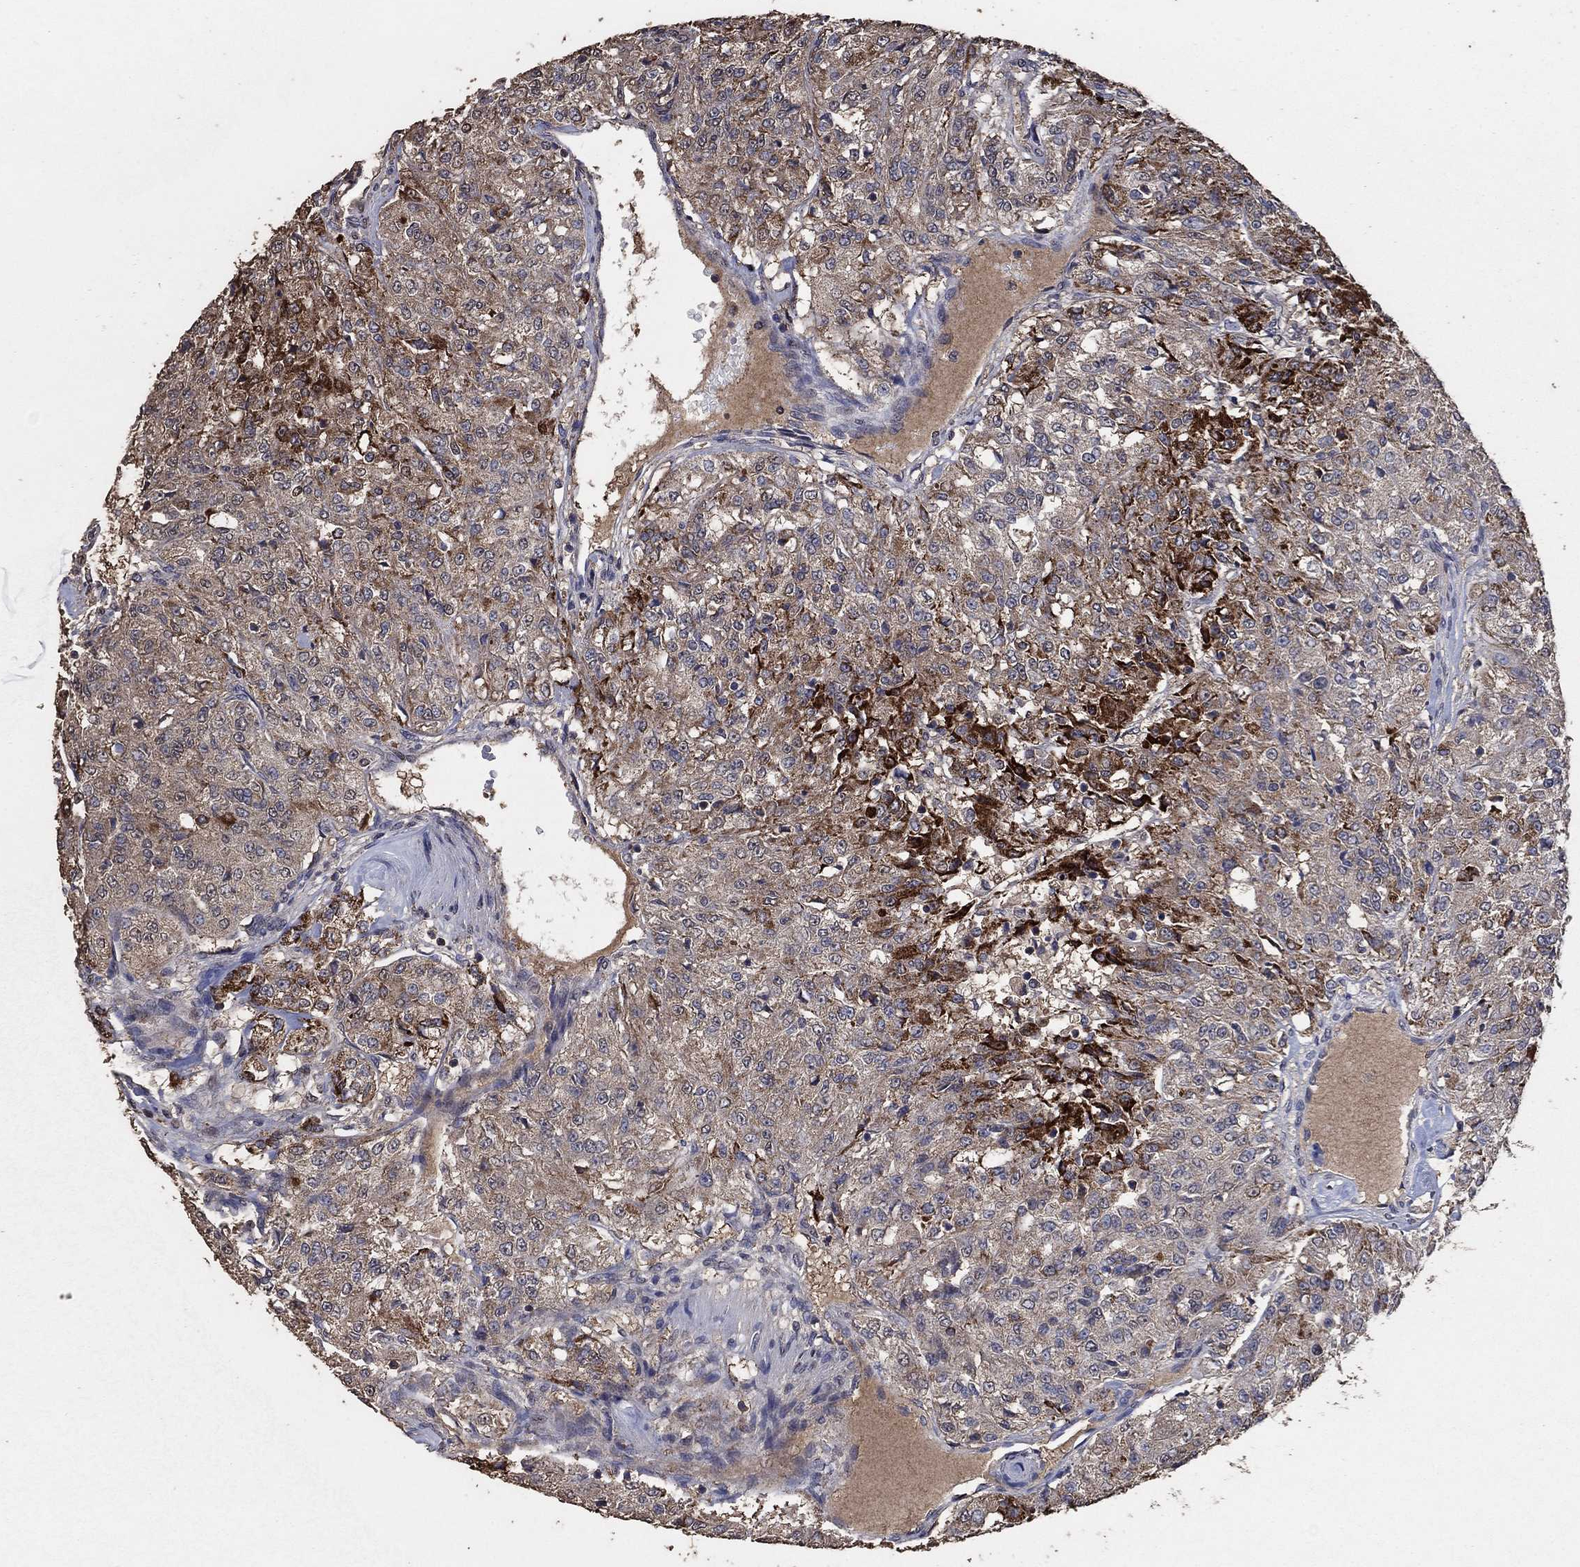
{"staining": {"intensity": "strong", "quantity": "<25%", "location": "cytoplasmic/membranous"}, "tissue": "renal cancer", "cell_type": "Tumor cells", "image_type": "cancer", "snomed": [{"axis": "morphology", "description": "Adenocarcinoma, NOS"}, {"axis": "topography", "description": "Kidney"}], "caption": "The immunohistochemical stain highlights strong cytoplasmic/membranous expression in tumor cells of renal cancer tissue.", "gene": "MRPS24", "patient": {"sex": "female", "age": 63}}